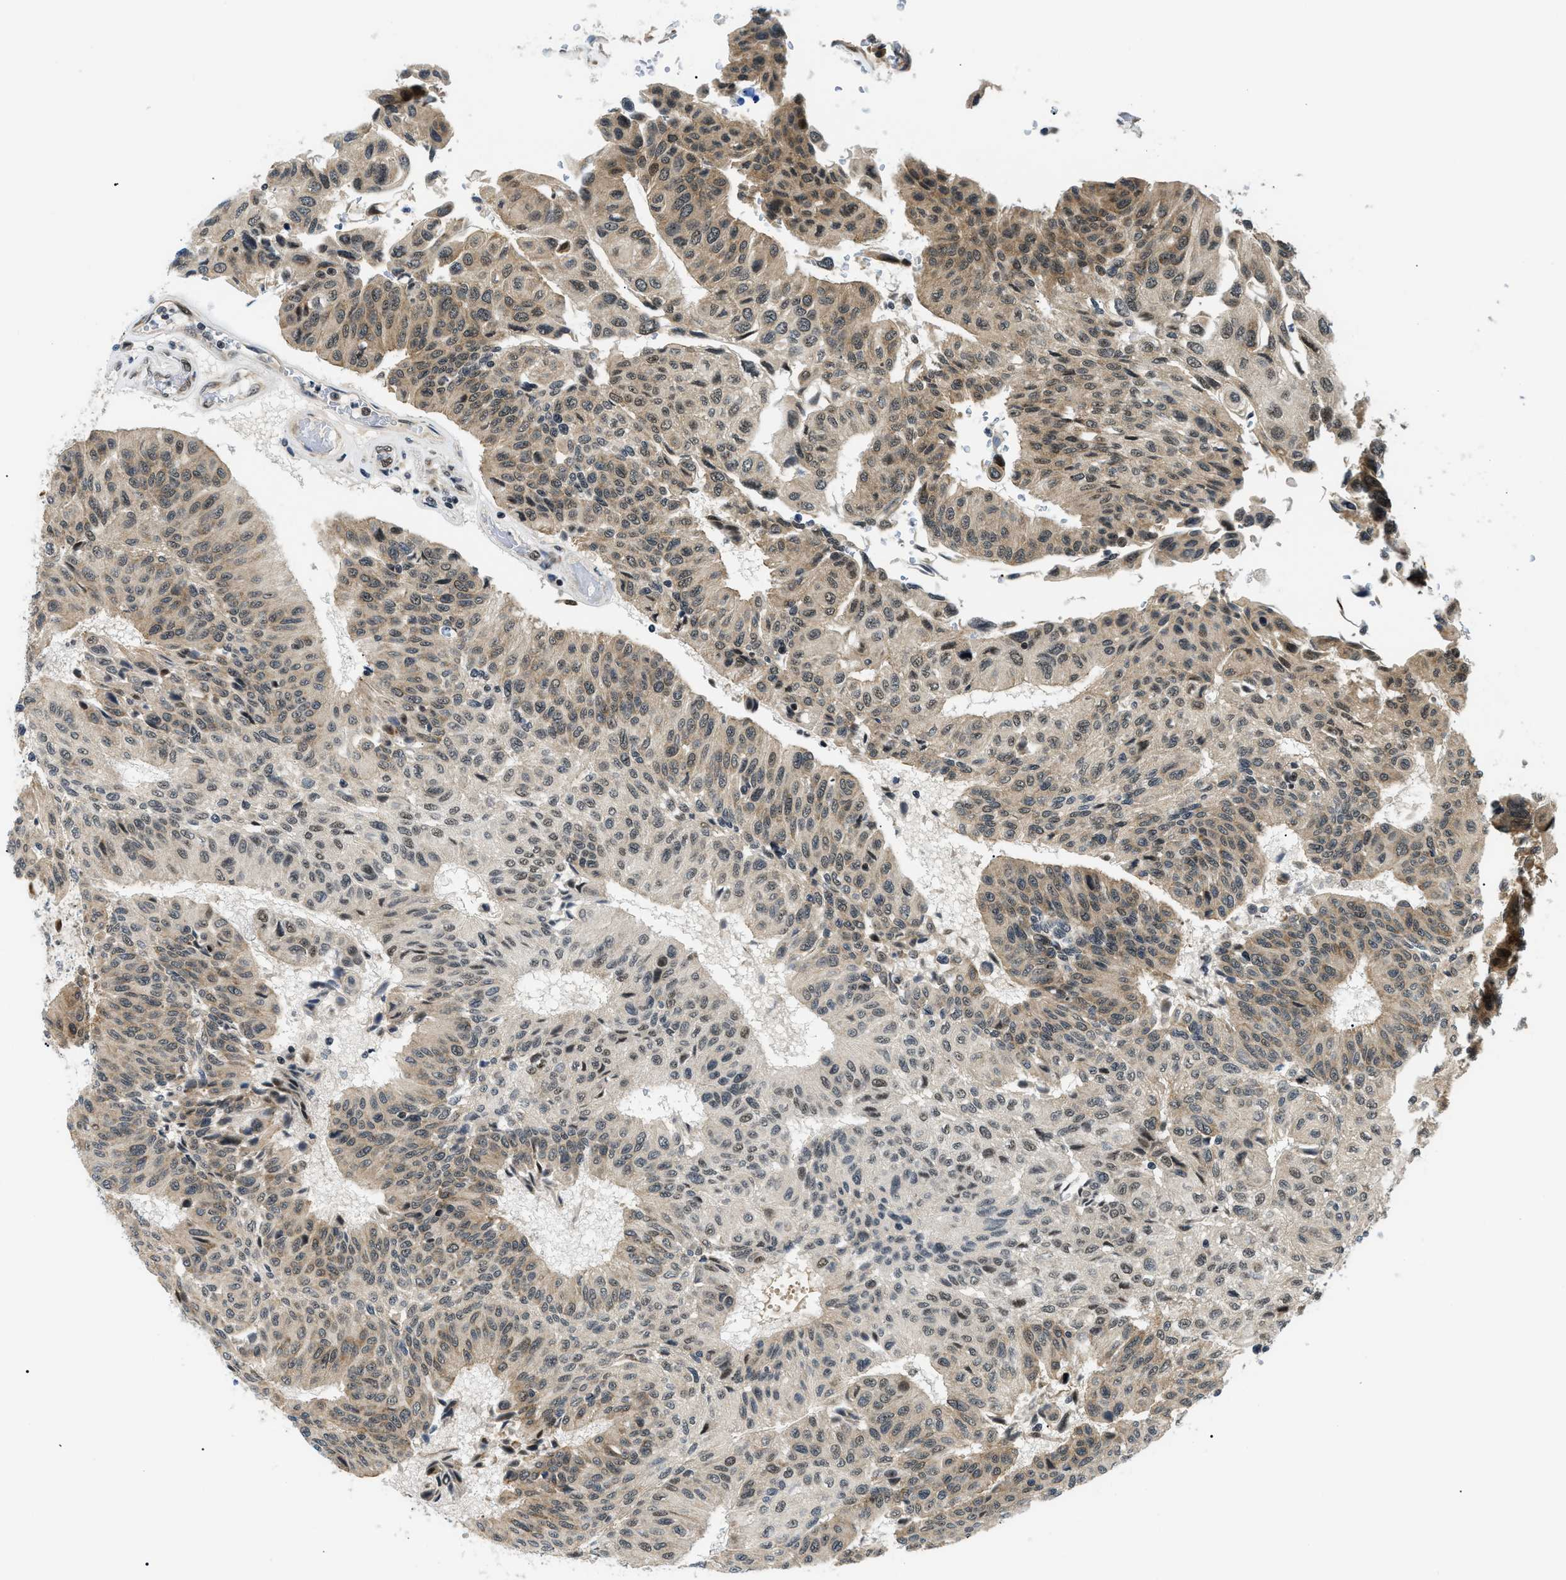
{"staining": {"intensity": "moderate", "quantity": ">75%", "location": "cytoplasmic/membranous,nuclear"}, "tissue": "urothelial cancer", "cell_type": "Tumor cells", "image_type": "cancer", "snomed": [{"axis": "morphology", "description": "Urothelial carcinoma, High grade"}, {"axis": "topography", "description": "Urinary bladder"}], "caption": "Urothelial carcinoma (high-grade) stained with IHC demonstrates moderate cytoplasmic/membranous and nuclear staining in approximately >75% of tumor cells.", "gene": "CWC25", "patient": {"sex": "male", "age": 66}}